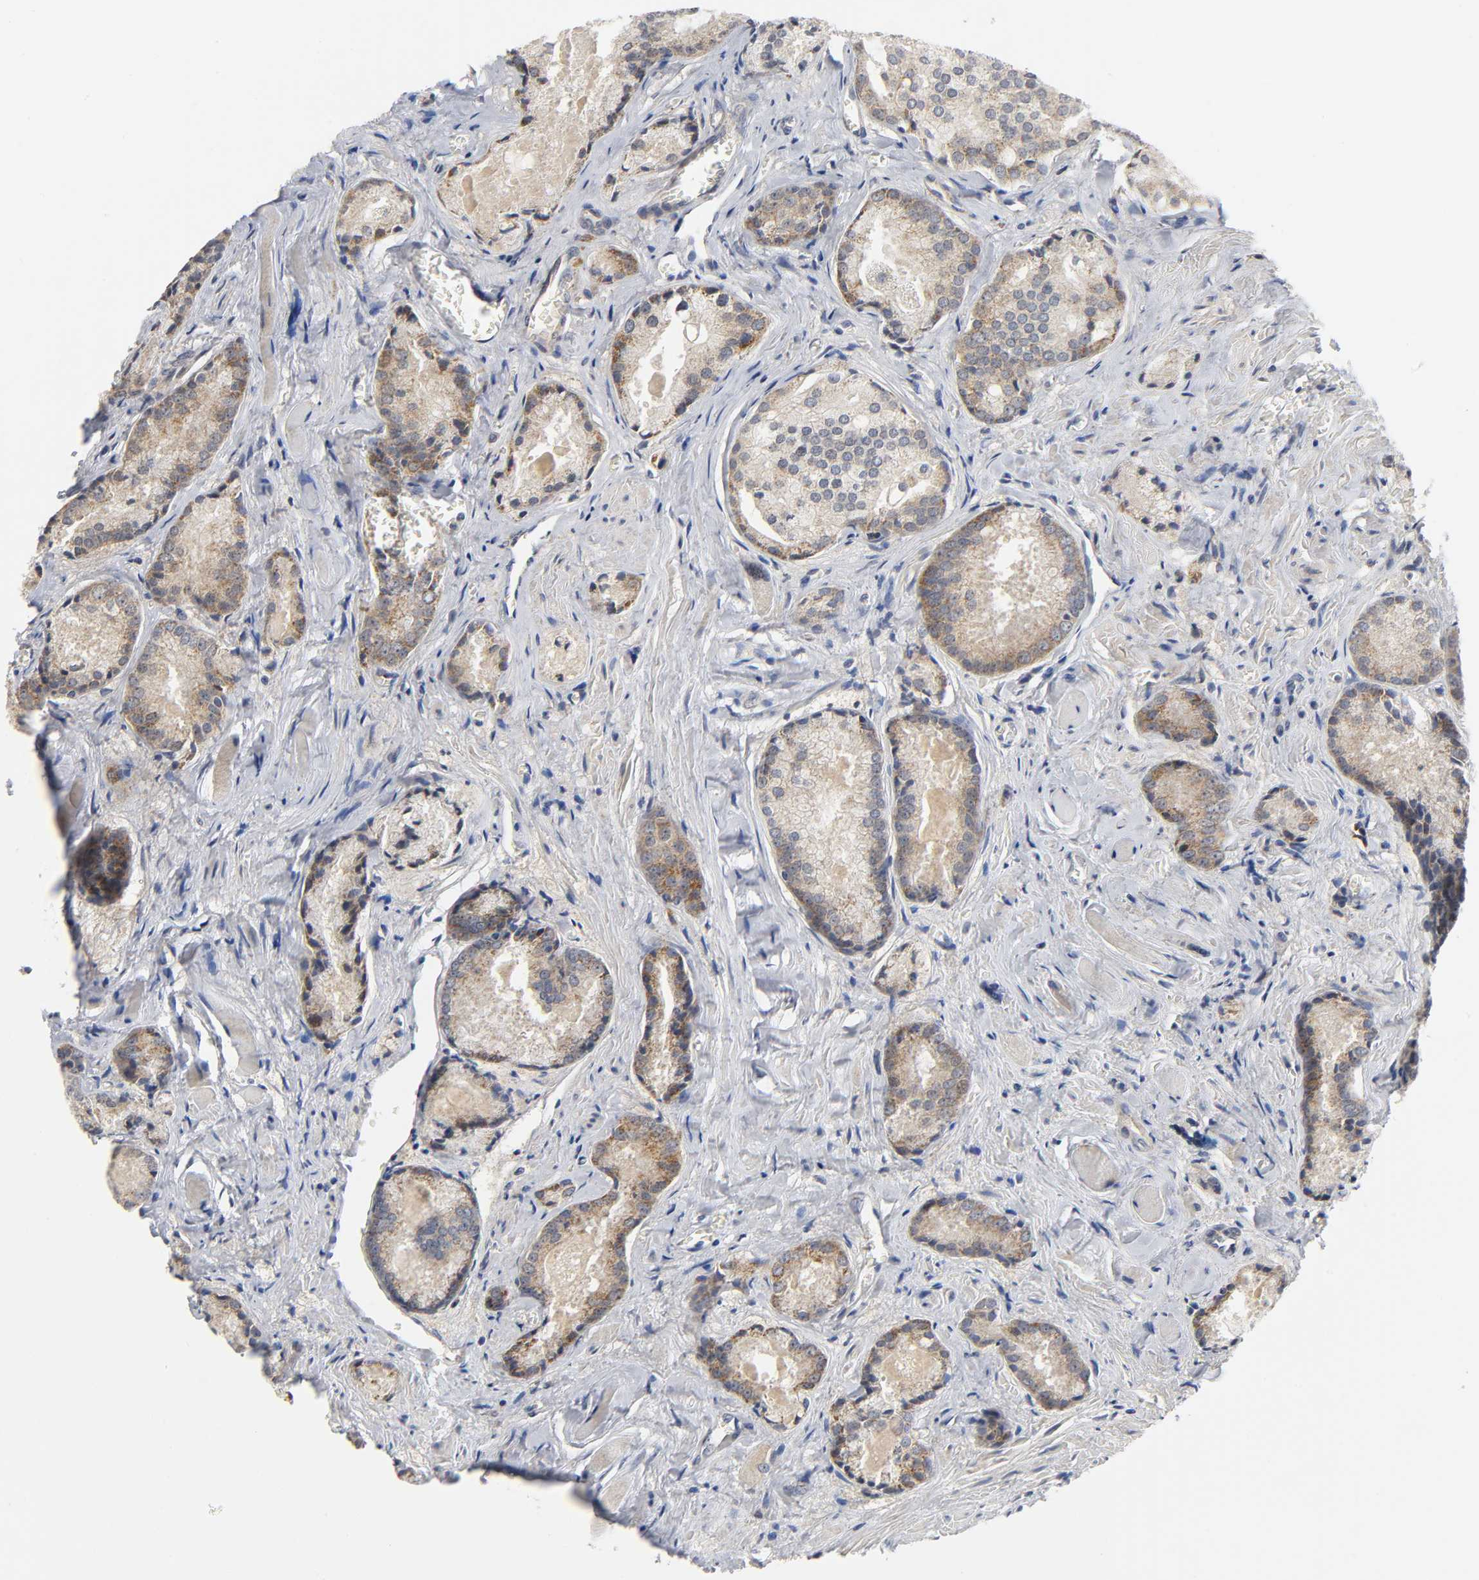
{"staining": {"intensity": "weak", "quantity": ">75%", "location": "cytoplasmic/membranous"}, "tissue": "prostate cancer", "cell_type": "Tumor cells", "image_type": "cancer", "snomed": [{"axis": "morphology", "description": "Adenocarcinoma, Low grade"}, {"axis": "topography", "description": "Prostate"}], "caption": "Immunohistochemical staining of human adenocarcinoma (low-grade) (prostate) exhibits low levels of weak cytoplasmic/membranous protein positivity in approximately >75% of tumor cells. The staining is performed using DAB brown chromogen to label protein expression. The nuclei are counter-stained blue using hematoxylin.", "gene": "NRP1", "patient": {"sex": "male", "age": 64}}